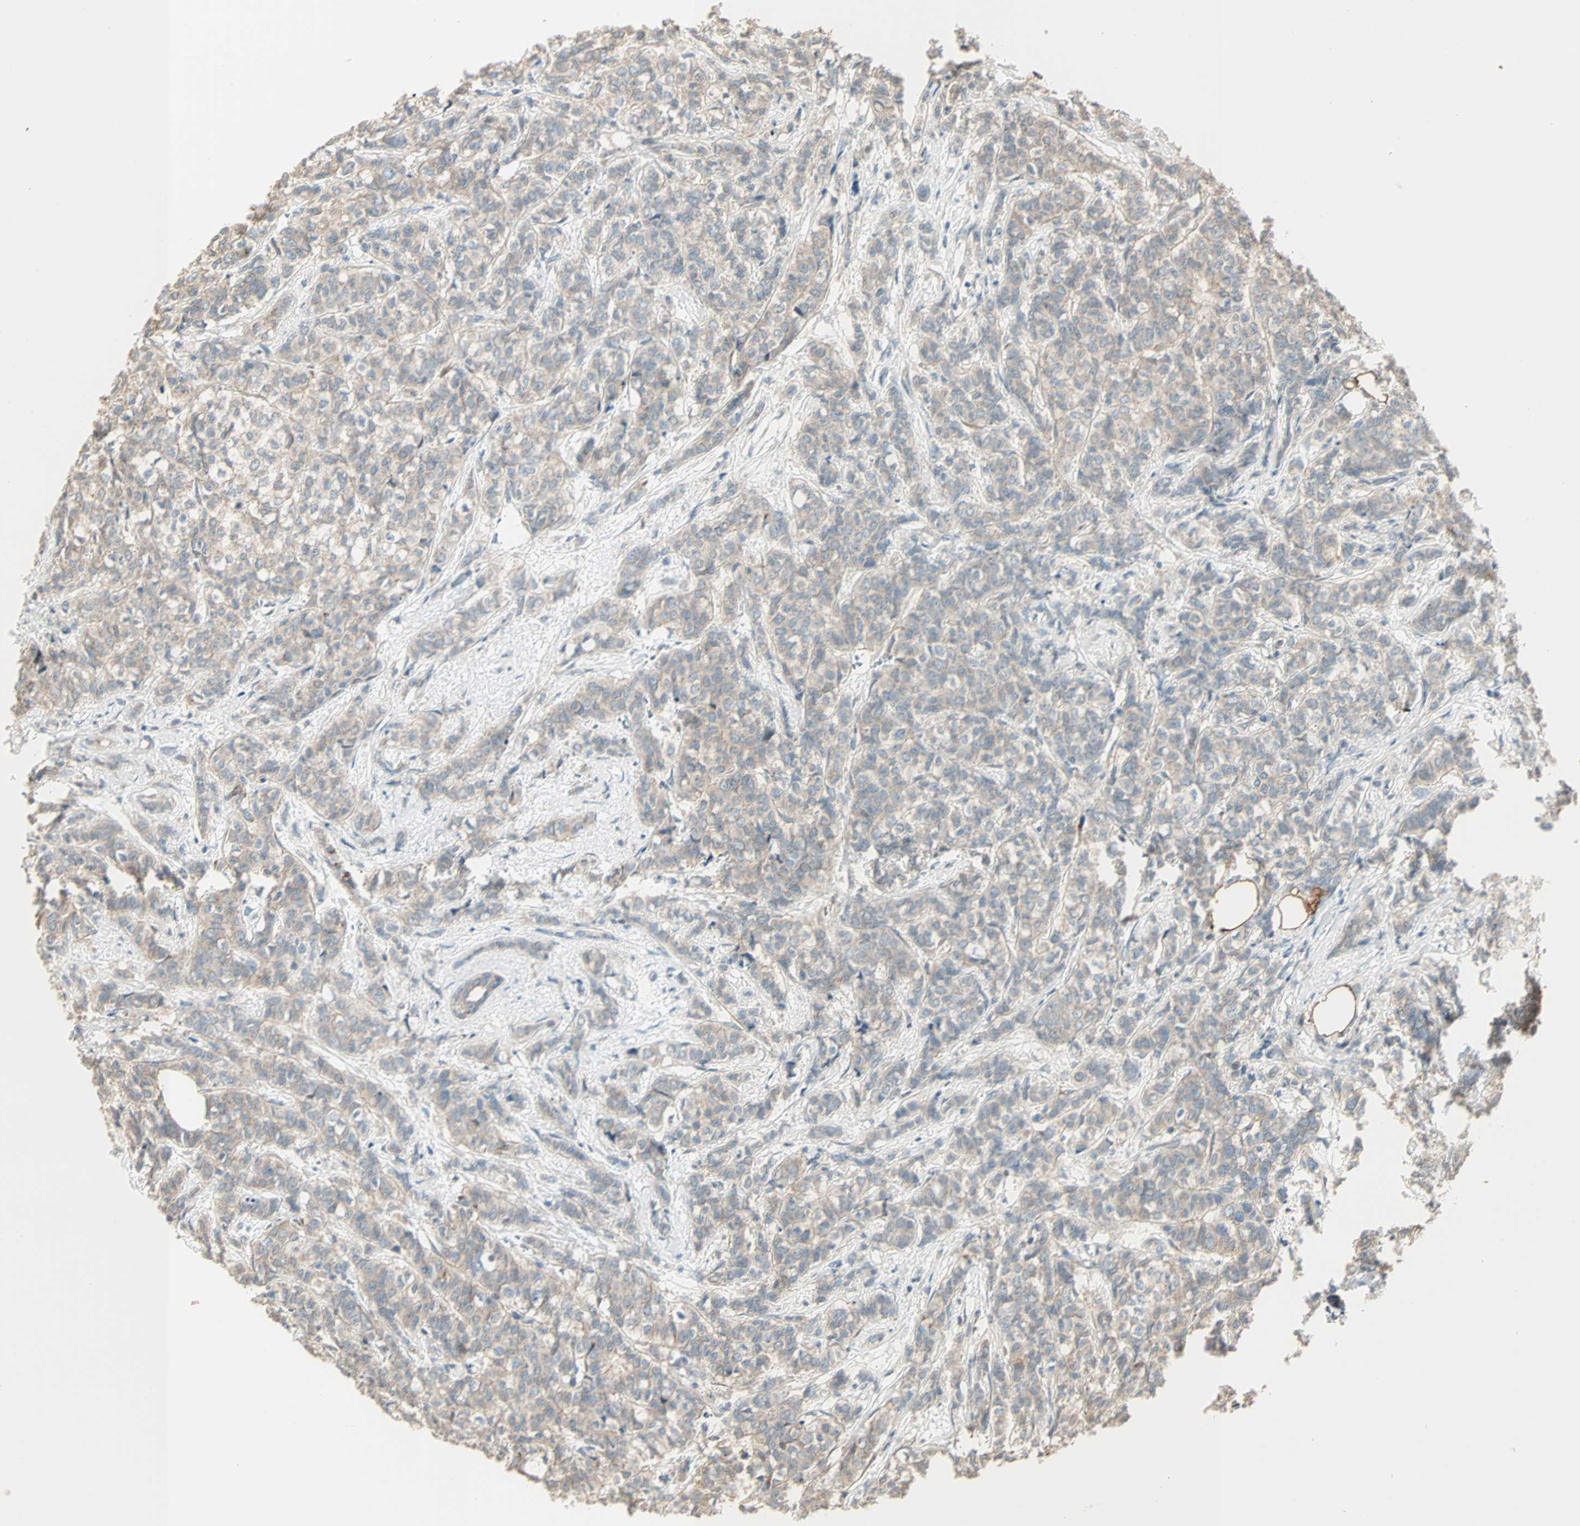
{"staining": {"intensity": "weak", "quantity": ">75%", "location": "cytoplasmic/membranous"}, "tissue": "breast cancer", "cell_type": "Tumor cells", "image_type": "cancer", "snomed": [{"axis": "morphology", "description": "Lobular carcinoma"}, {"axis": "topography", "description": "Breast"}], "caption": "Breast cancer (lobular carcinoma) tissue reveals weak cytoplasmic/membranous expression in about >75% of tumor cells, visualized by immunohistochemistry. The staining is performed using DAB brown chromogen to label protein expression. The nuclei are counter-stained blue using hematoxylin.", "gene": "MAP3K21", "patient": {"sex": "female", "age": 60}}